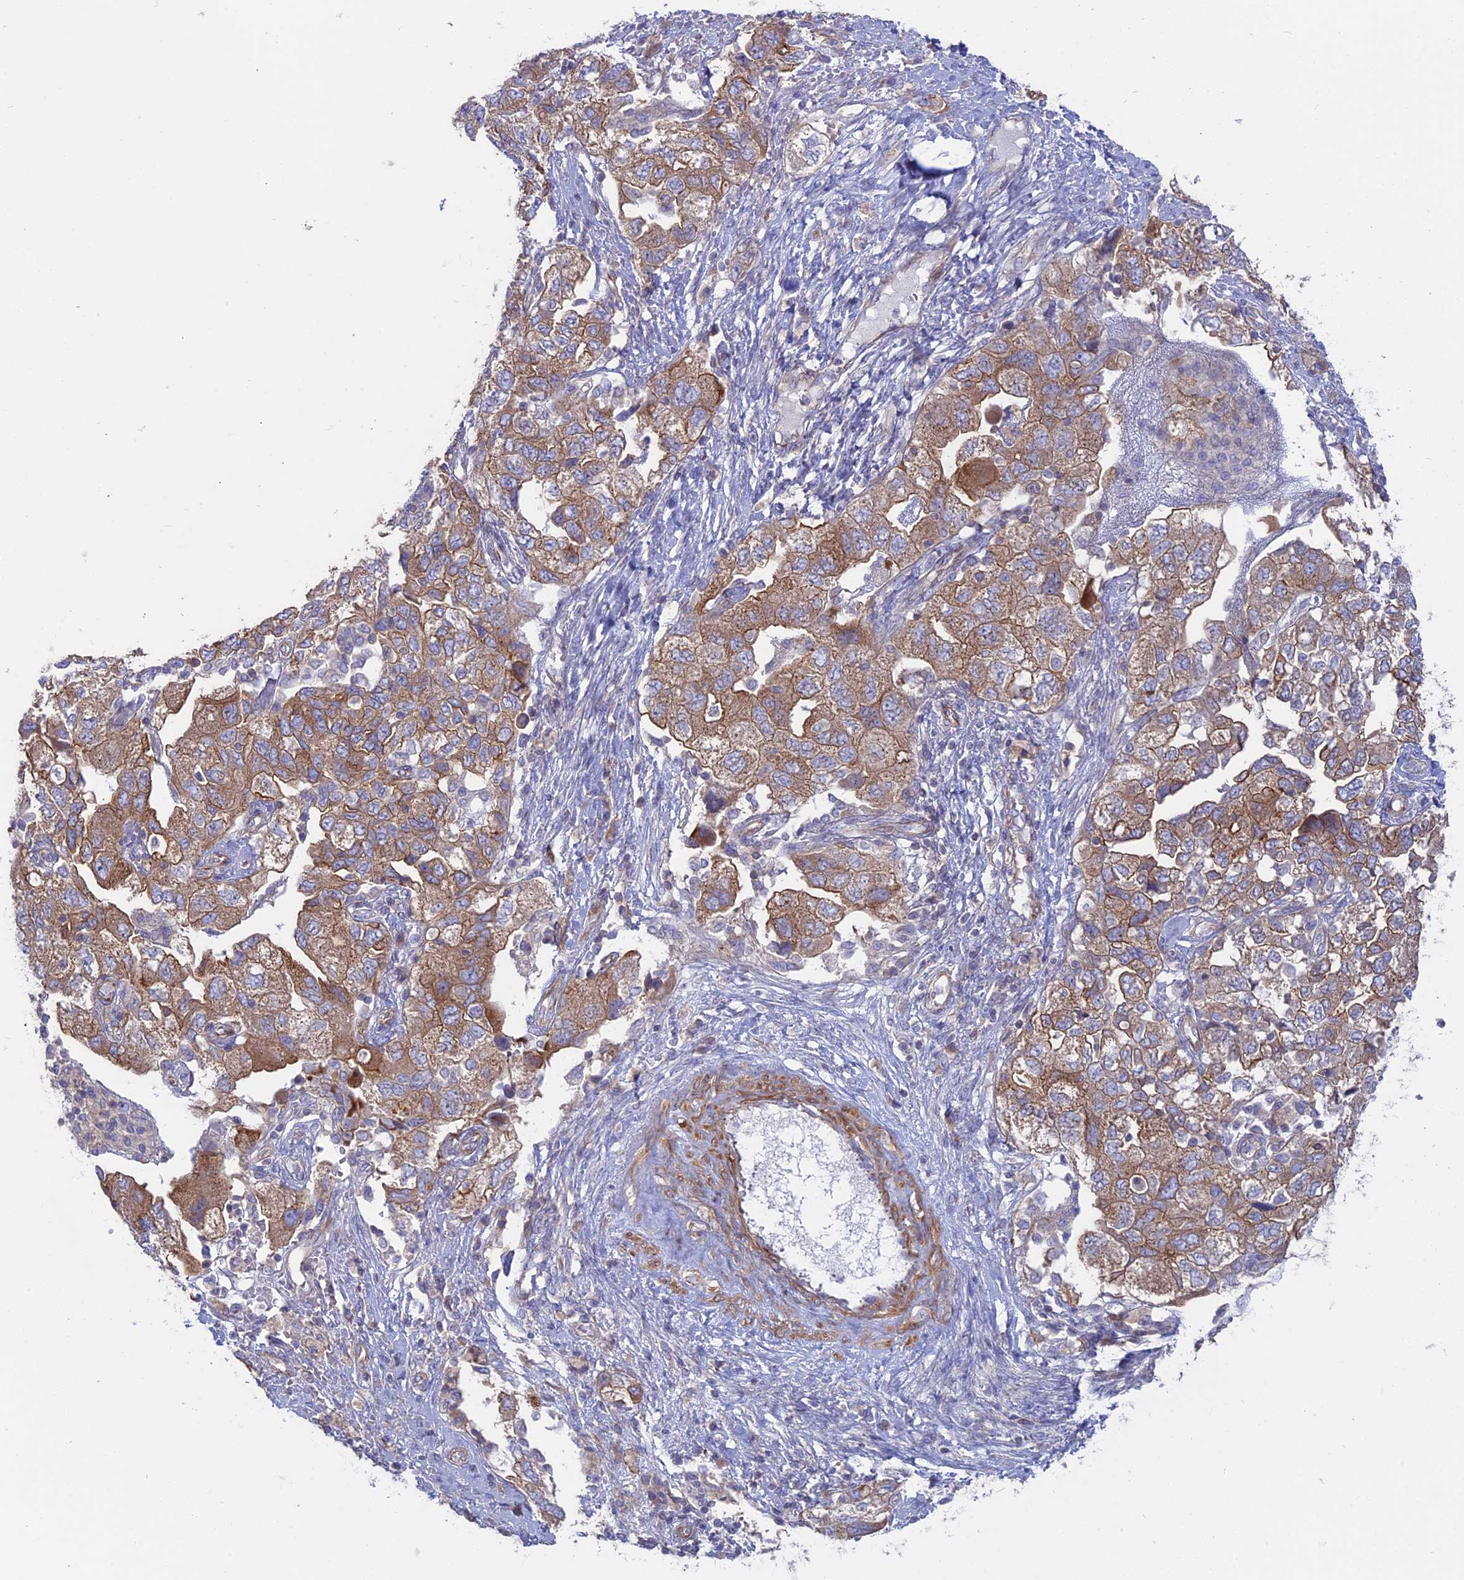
{"staining": {"intensity": "moderate", "quantity": "25%-75%", "location": "cytoplasmic/membranous"}, "tissue": "ovarian cancer", "cell_type": "Tumor cells", "image_type": "cancer", "snomed": [{"axis": "morphology", "description": "Carcinoma, NOS"}, {"axis": "morphology", "description": "Cystadenocarcinoma, serous, NOS"}, {"axis": "topography", "description": "Ovary"}], "caption": "The photomicrograph reveals immunohistochemical staining of ovarian cancer (serous cystadenocarcinoma). There is moderate cytoplasmic/membranous staining is present in about 25%-75% of tumor cells. (DAB IHC with brightfield microscopy, high magnification).", "gene": "MYO5B", "patient": {"sex": "female", "age": 69}}